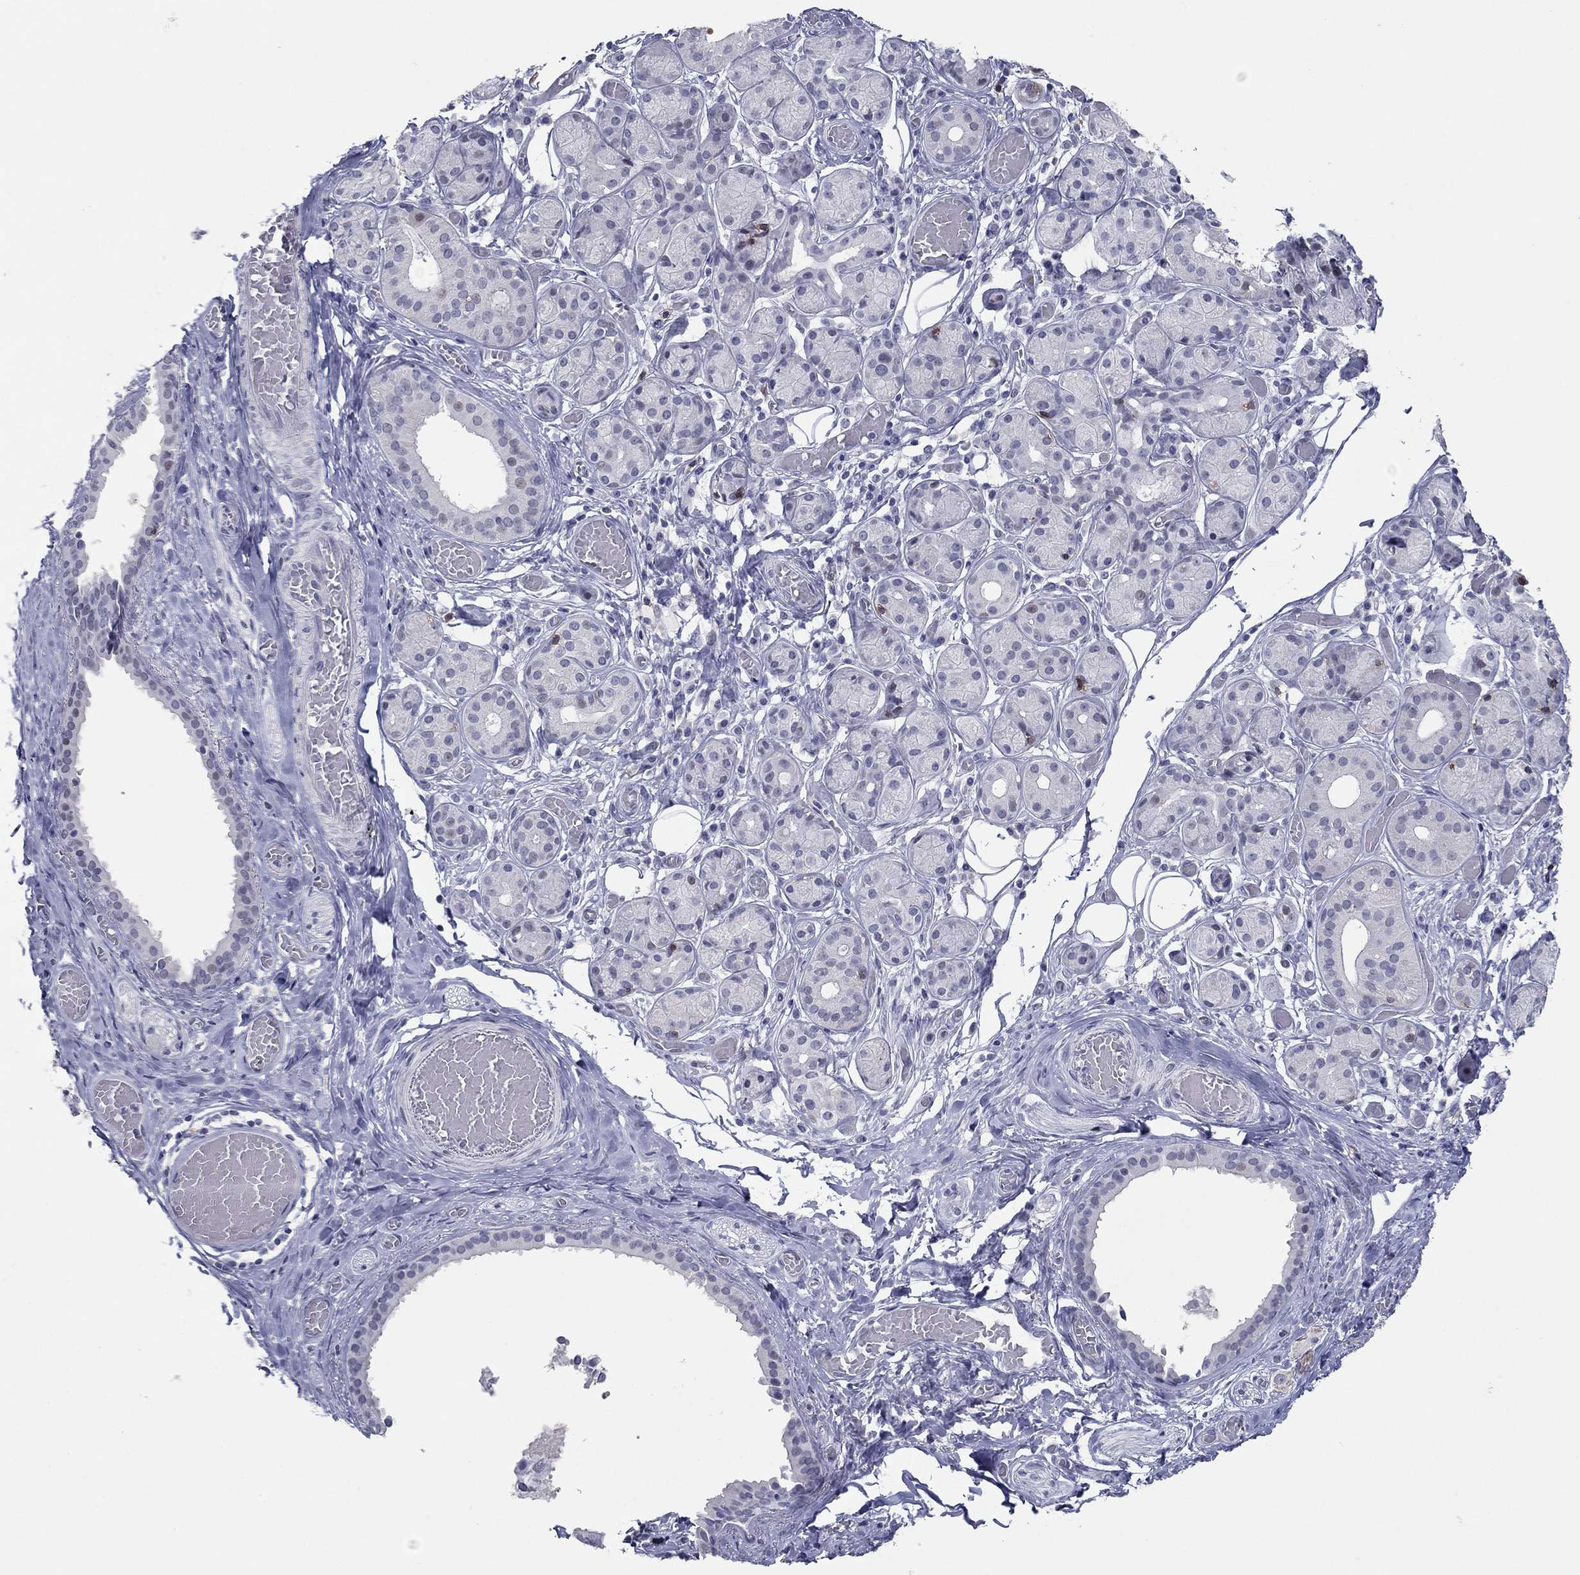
{"staining": {"intensity": "negative", "quantity": "none", "location": "none"}, "tissue": "salivary gland", "cell_type": "Glandular cells", "image_type": "normal", "snomed": [{"axis": "morphology", "description": "Normal tissue, NOS"}, {"axis": "topography", "description": "Salivary gland"}, {"axis": "topography", "description": "Peripheral nerve tissue"}], "caption": "The photomicrograph shows no staining of glandular cells in benign salivary gland. Nuclei are stained in blue.", "gene": "ITGAE", "patient": {"sex": "male", "age": 71}}